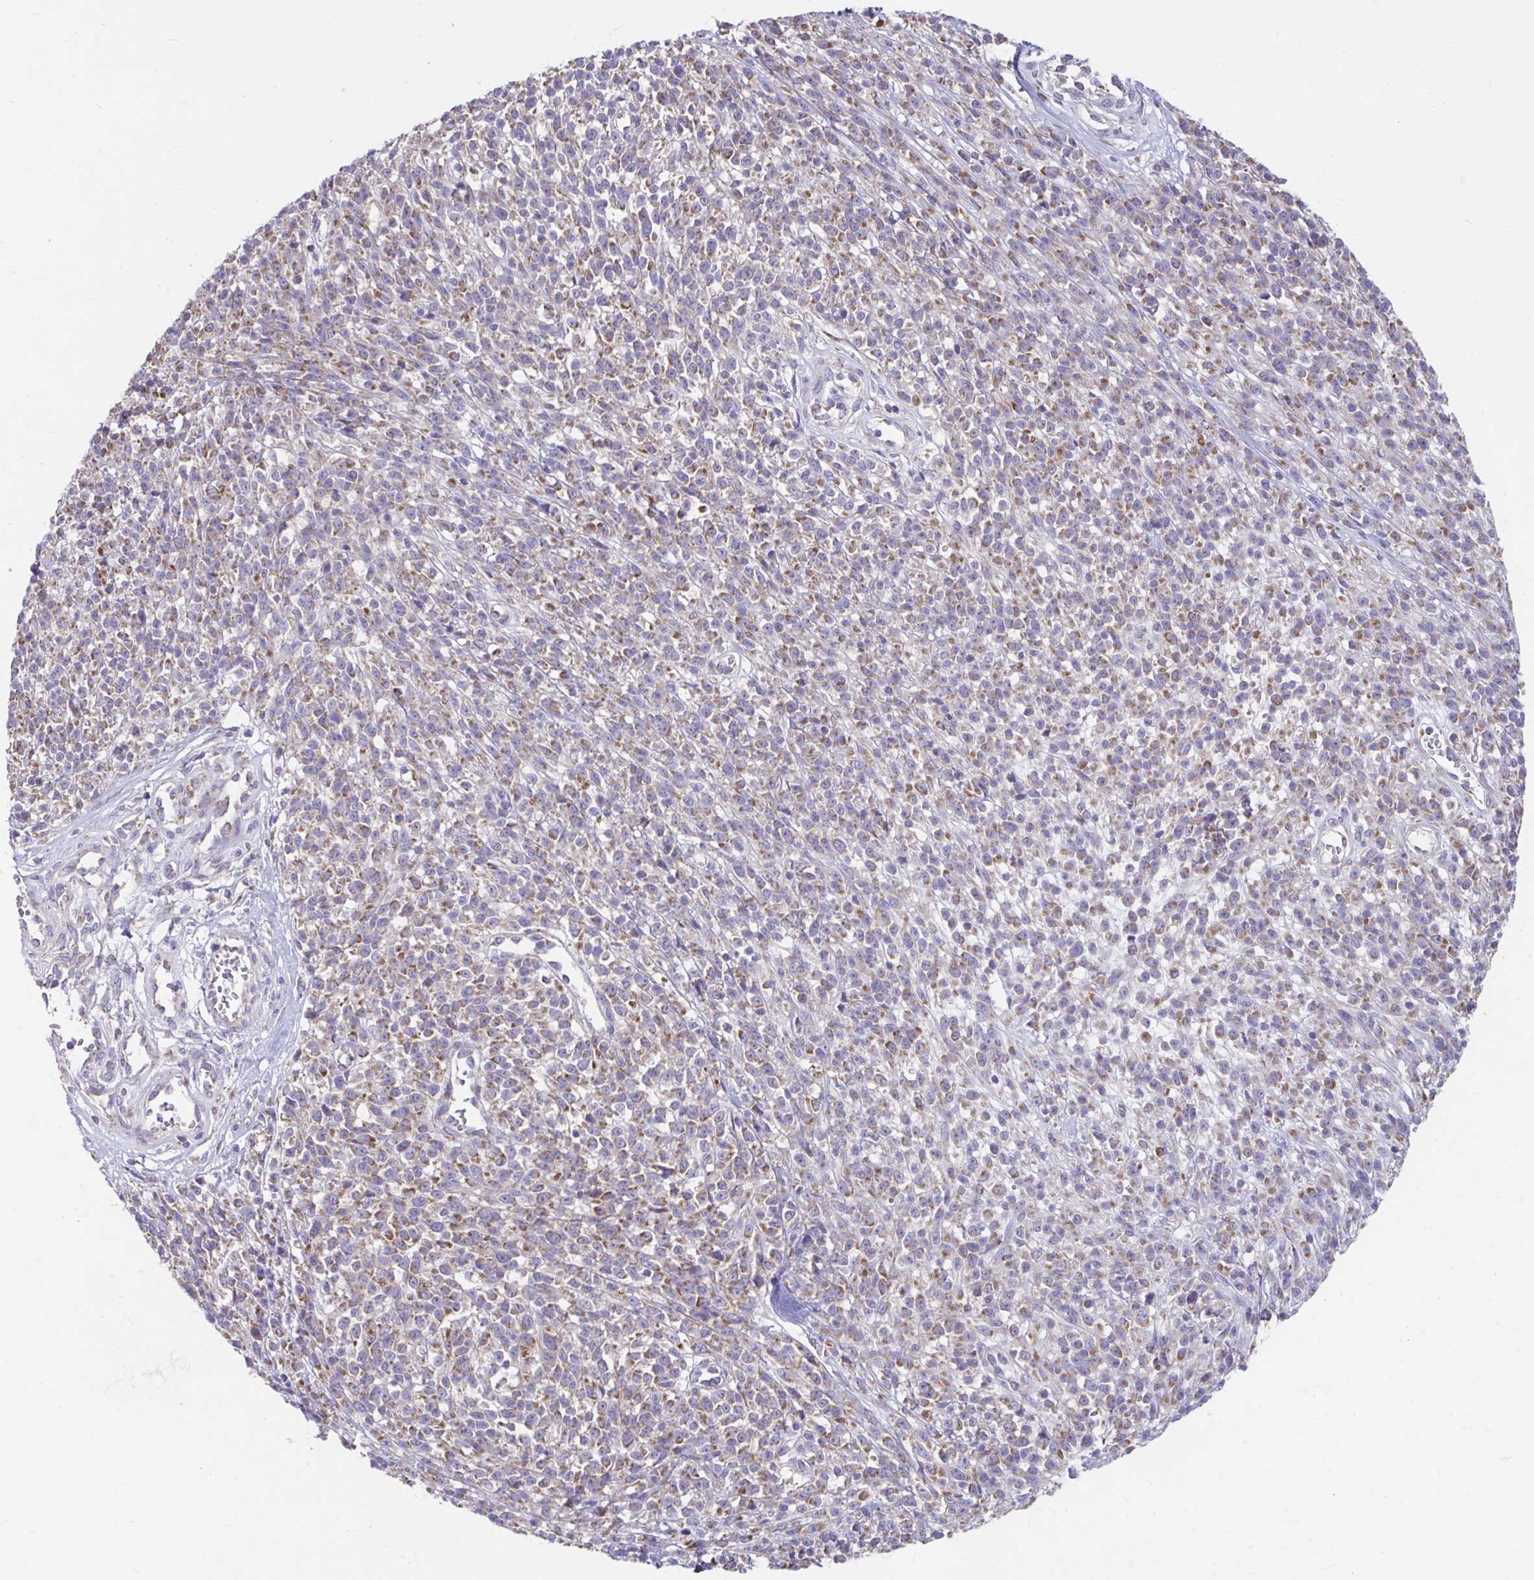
{"staining": {"intensity": "moderate", "quantity": "25%-75%", "location": "cytoplasmic/membranous"}, "tissue": "melanoma", "cell_type": "Tumor cells", "image_type": "cancer", "snomed": [{"axis": "morphology", "description": "Malignant melanoma, NOS"}, {"axis": "topography", "description": "Skin"}, {"axis": "topography", "description": "Skin of trunk"}], "caption": "Protein analysis of malignant melanoma tissue demonstrates moderate cytoplasmic/membranous expression in about 25%-75% of tumor cells.", "gene": "LINGO4", "patient": {"sex": "male", "age": 74}}